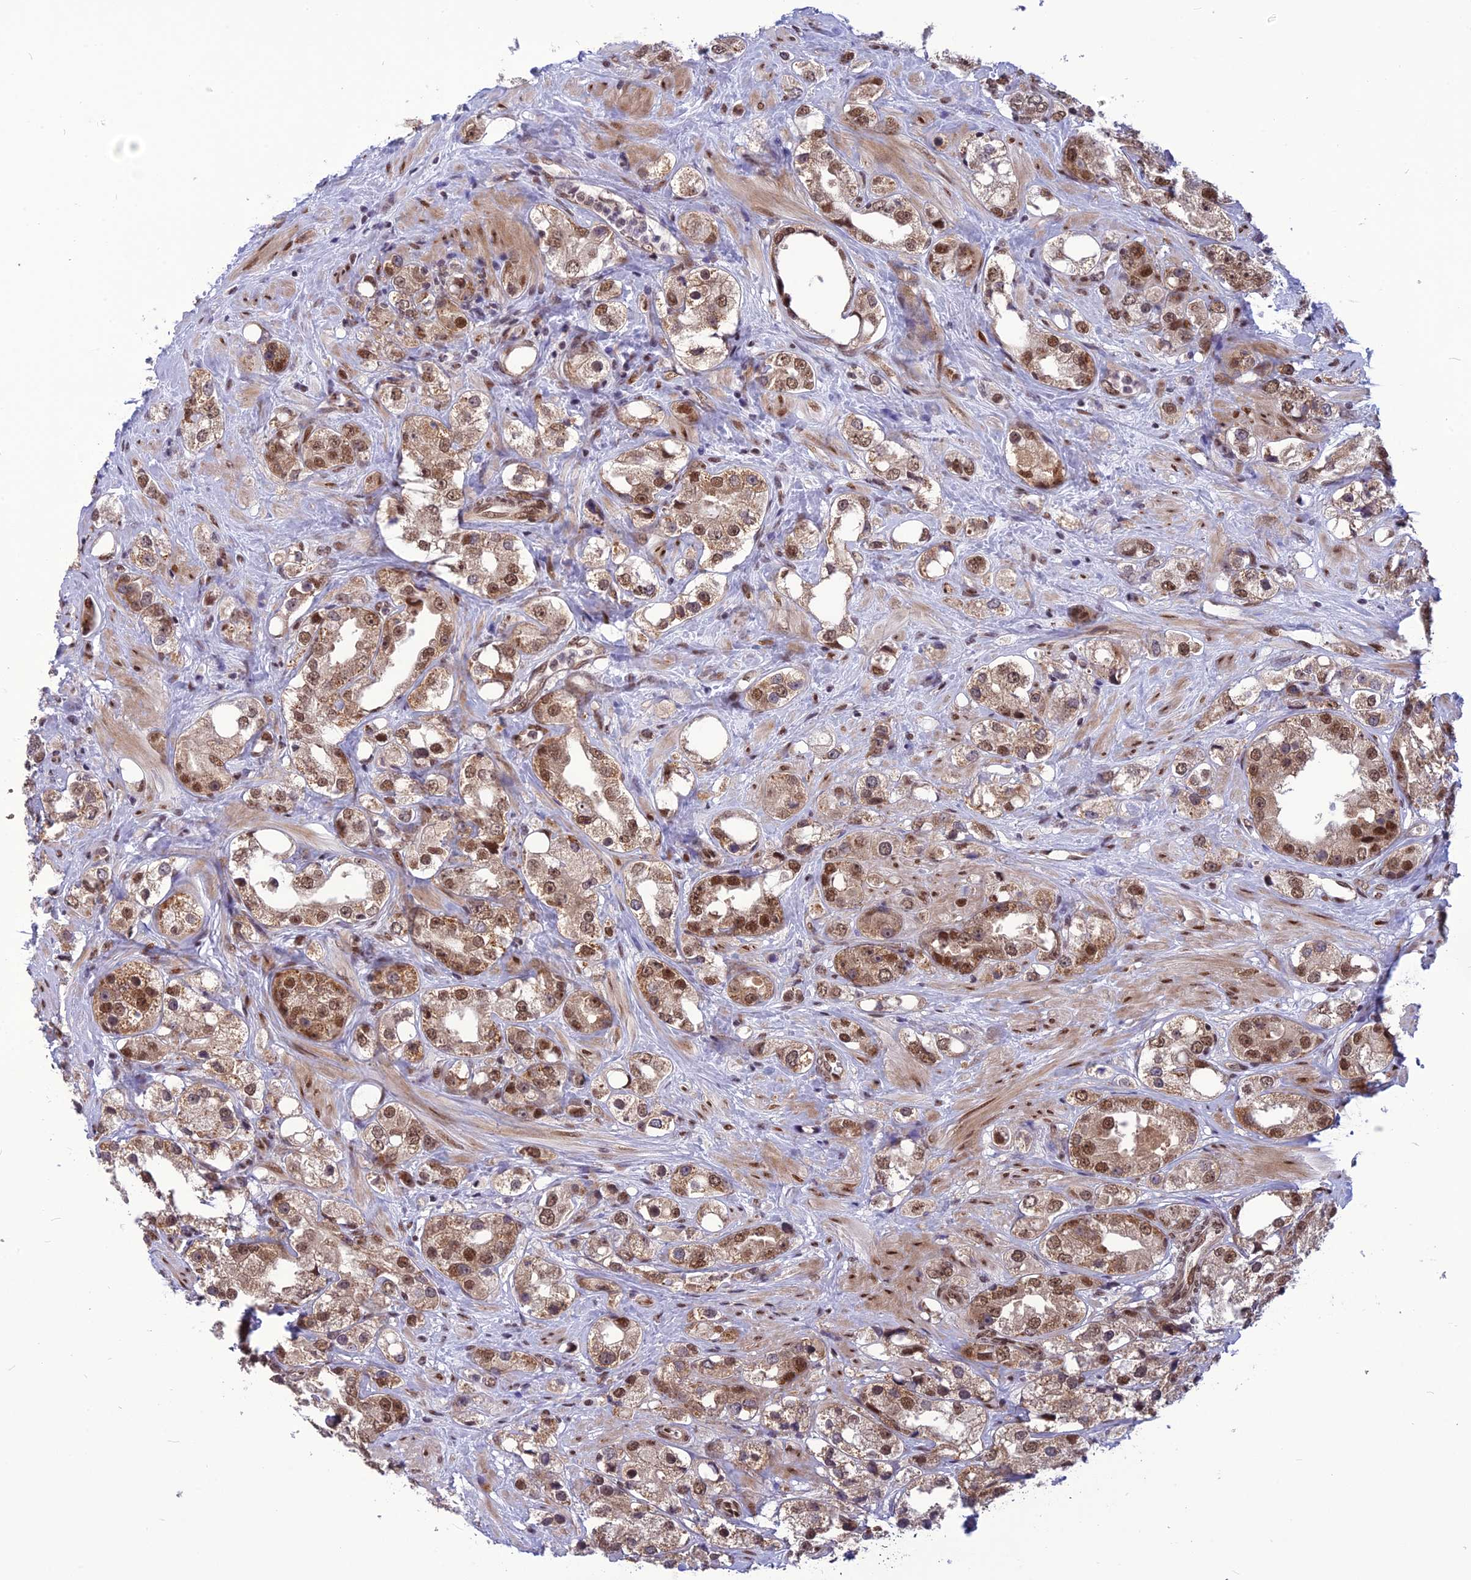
{"staining": {"intensity": "moderate", "quantity": ">75%", "location": "nuclear"}, "tissue": "prostate cancer", "cell_type": "Tumor cells", "image_type": "cancer", "snomed": [{"axis": "morphology", "description": "Adenocarcinoma, NOS"}, {"axis": "topography", "description": "Prostate"}], "caption": "Protein analysis of prostate cancer tissue displays moderate nuclear positivity in approximately >75% of tumor cells.", "gene": "RTRAF", "patient": {"sex": "male", "age": 79}}